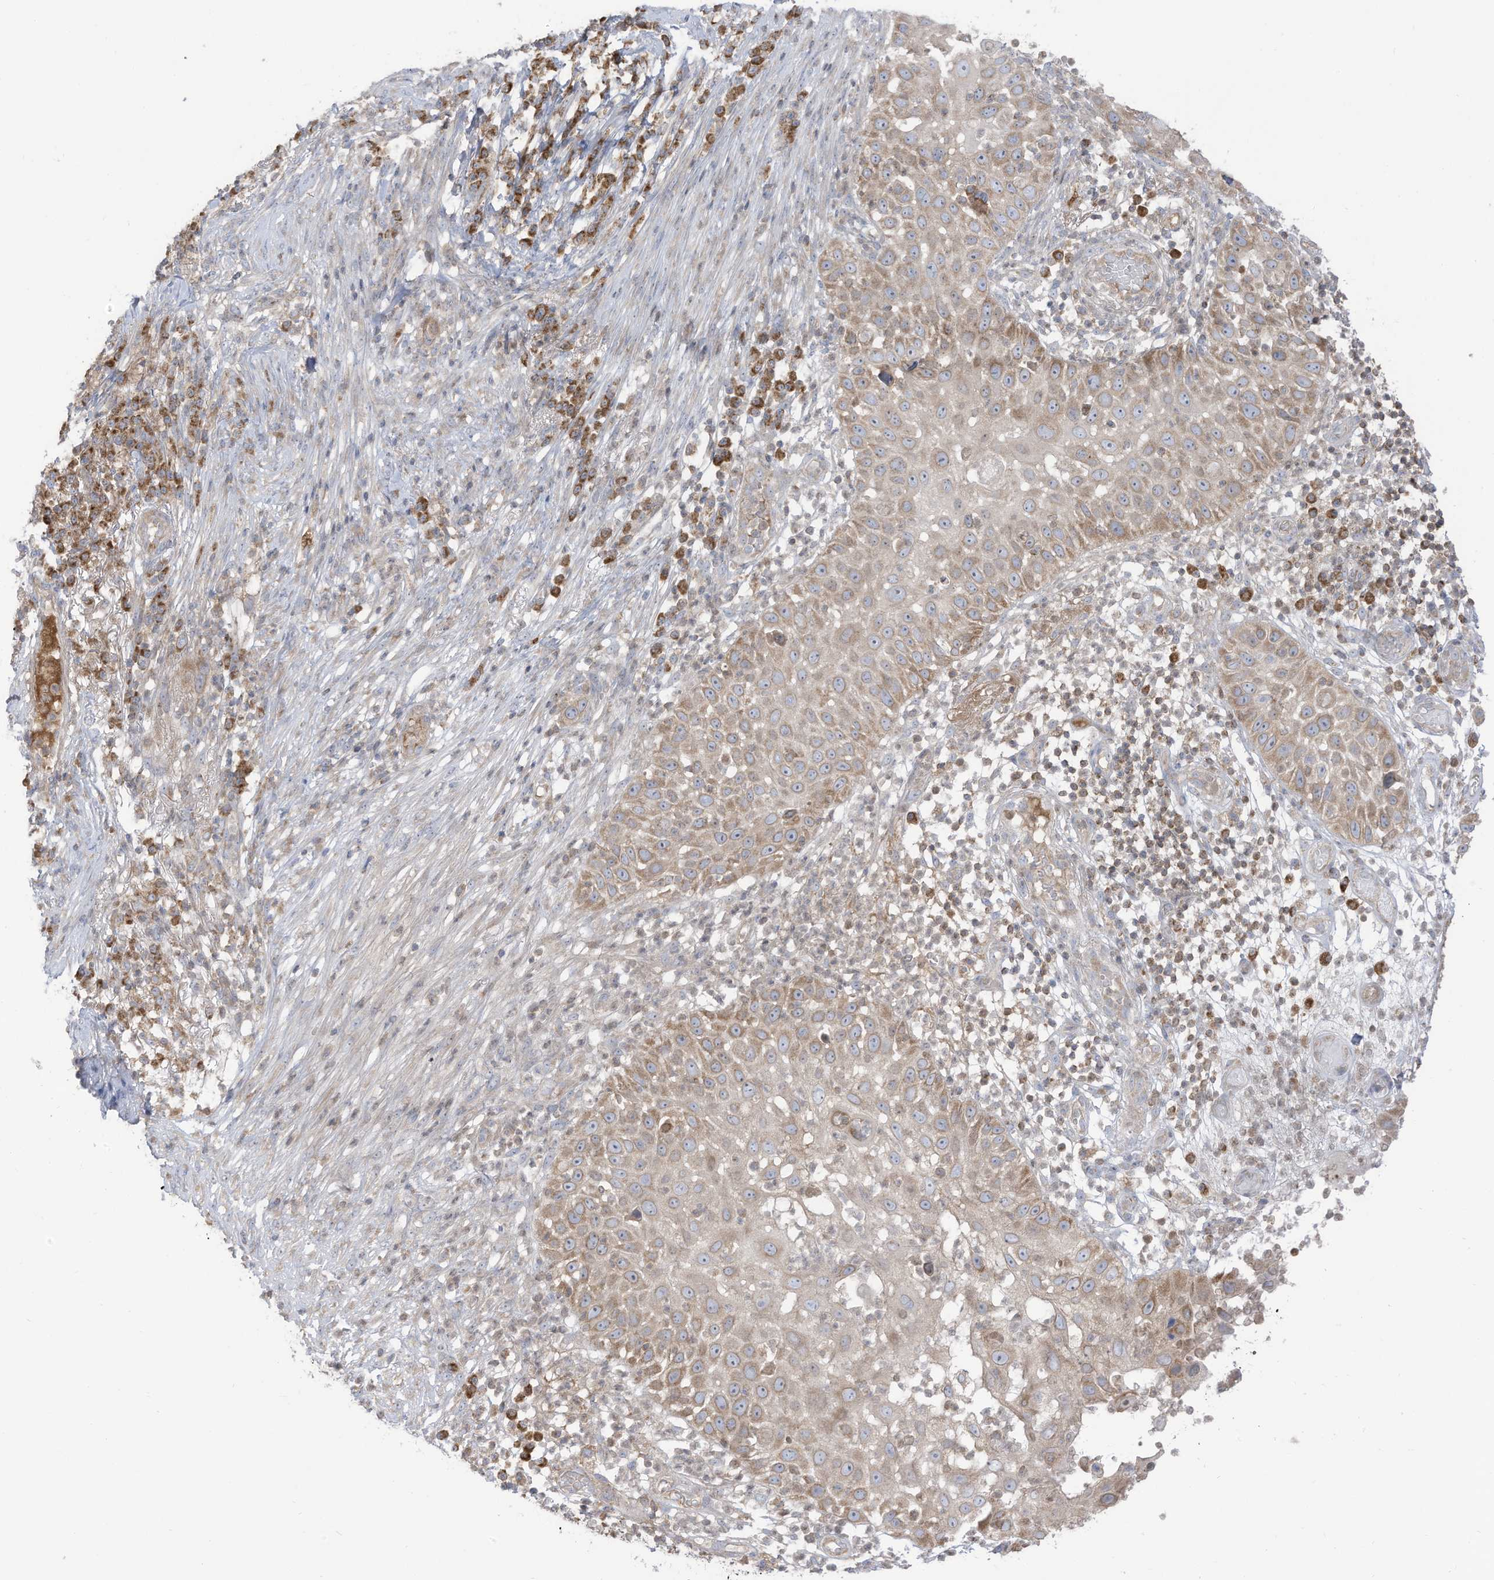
{"staining": {"intensity": "moderate", "quantity": "25%-75%", "location": "cytoplasmic/membranous"}, "tissue": "skin cancer", "cell_type": "Tumor cells", "image_type": "cancer", "snomed": [{"axis": "morphology", "description": "Squamous cell carcinoma, NOS"}, {"axis": "topography", "description": "Skin"}], "caption": "Moderate cytoplasmic/membranous protein staining is appreciated in approximately 25%-75% of tumor cells in skin squamous cell carcinoma.", "gene": "CGAS", "patient": {"sex": "female", "age": 44}}